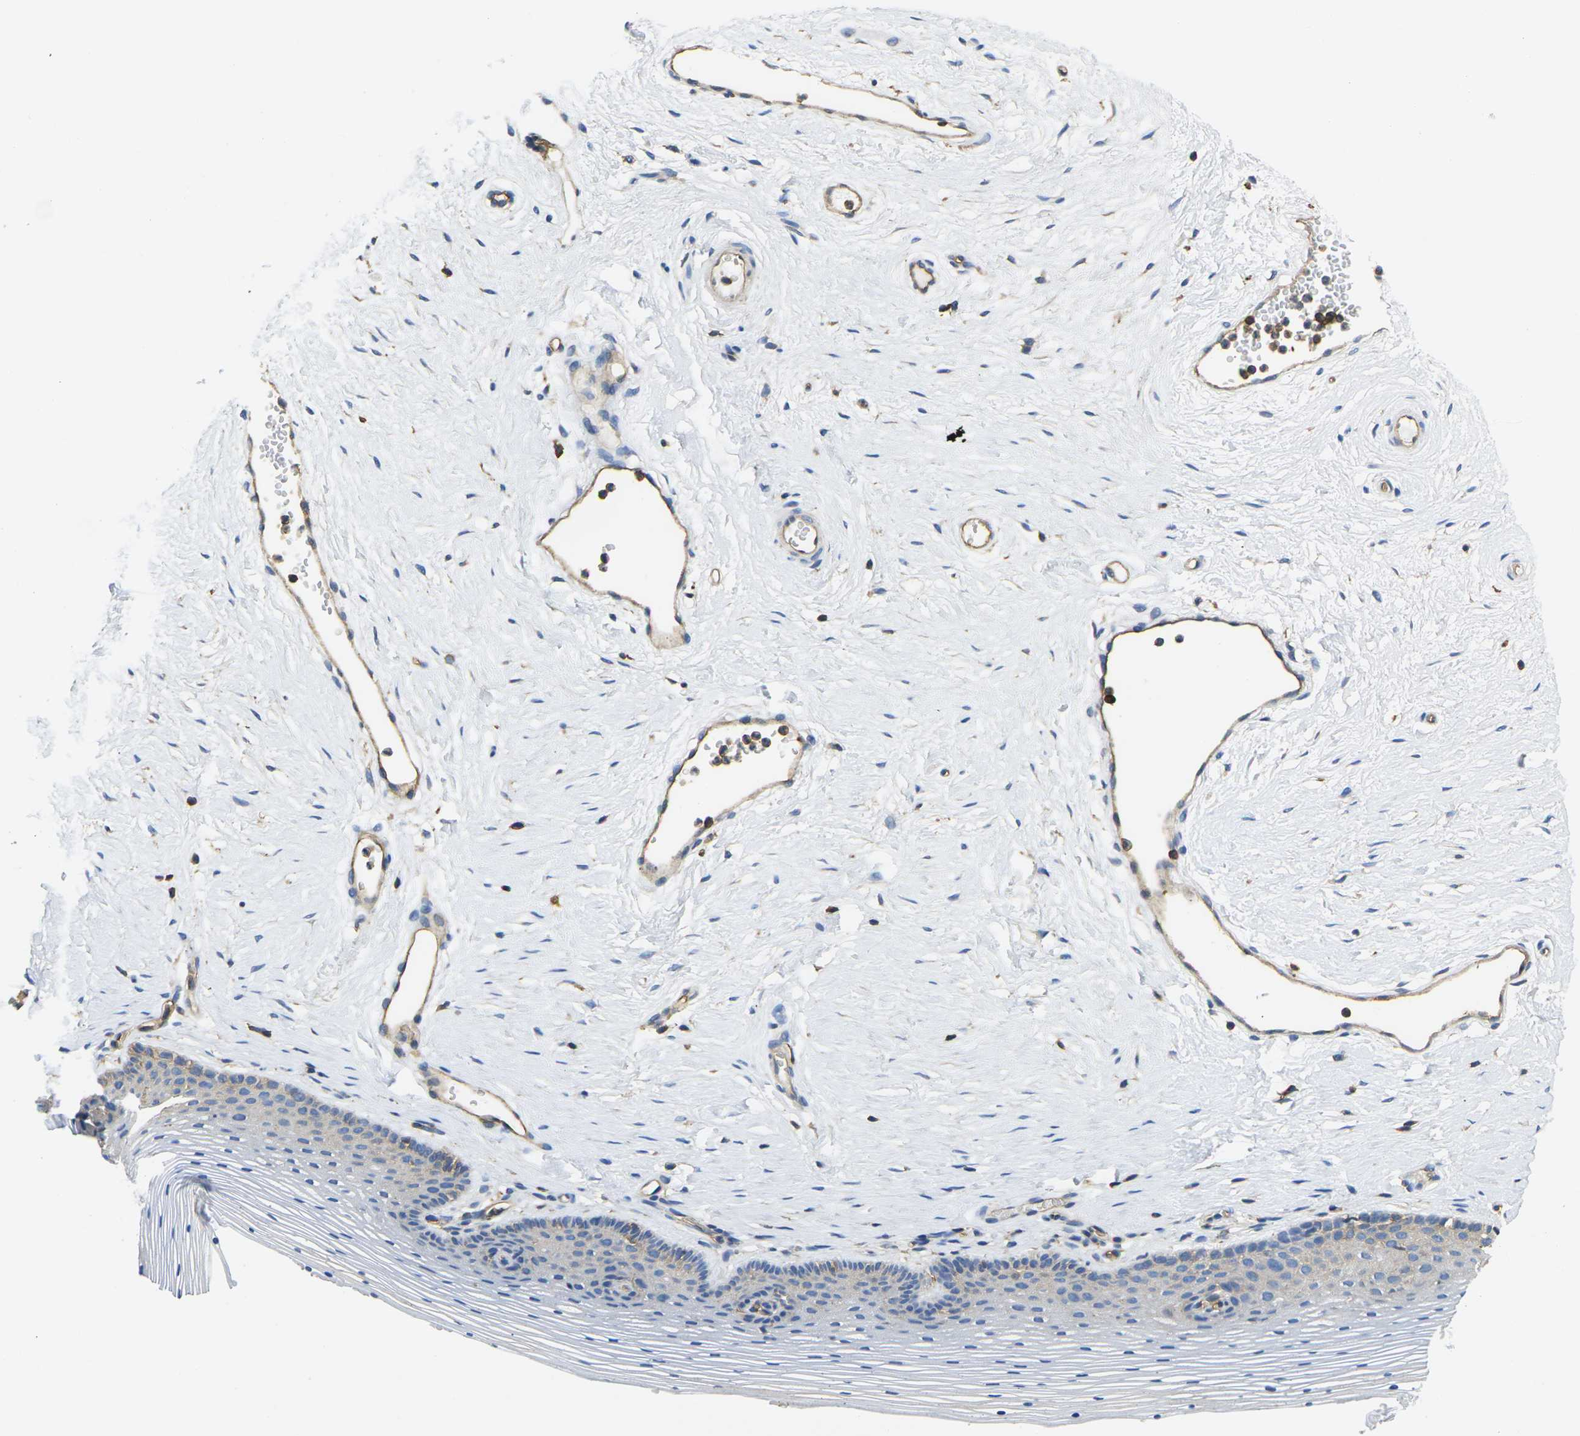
{"staining": {"intensity": "negative", "quantity": "none", "location": "none"}, "tissue": "vagina", "cell_type": "Squamous epithelial cells", "image_type": "normal", "snomed": [{"axis": "morphology", "description": "Normal tissue, NOS"}, {"axis": "topography", "description": "Vagina"}], "caption": "The immunohistochemistry photomicrograph has no significant expression in squamous epithelial cells of vagina. (DAB immunohistochemistry (IHC) visualized using brightfield microscopy, high magnification).", "gene": "FAM110D", "patient": {"sex": "female", "age": 32}}